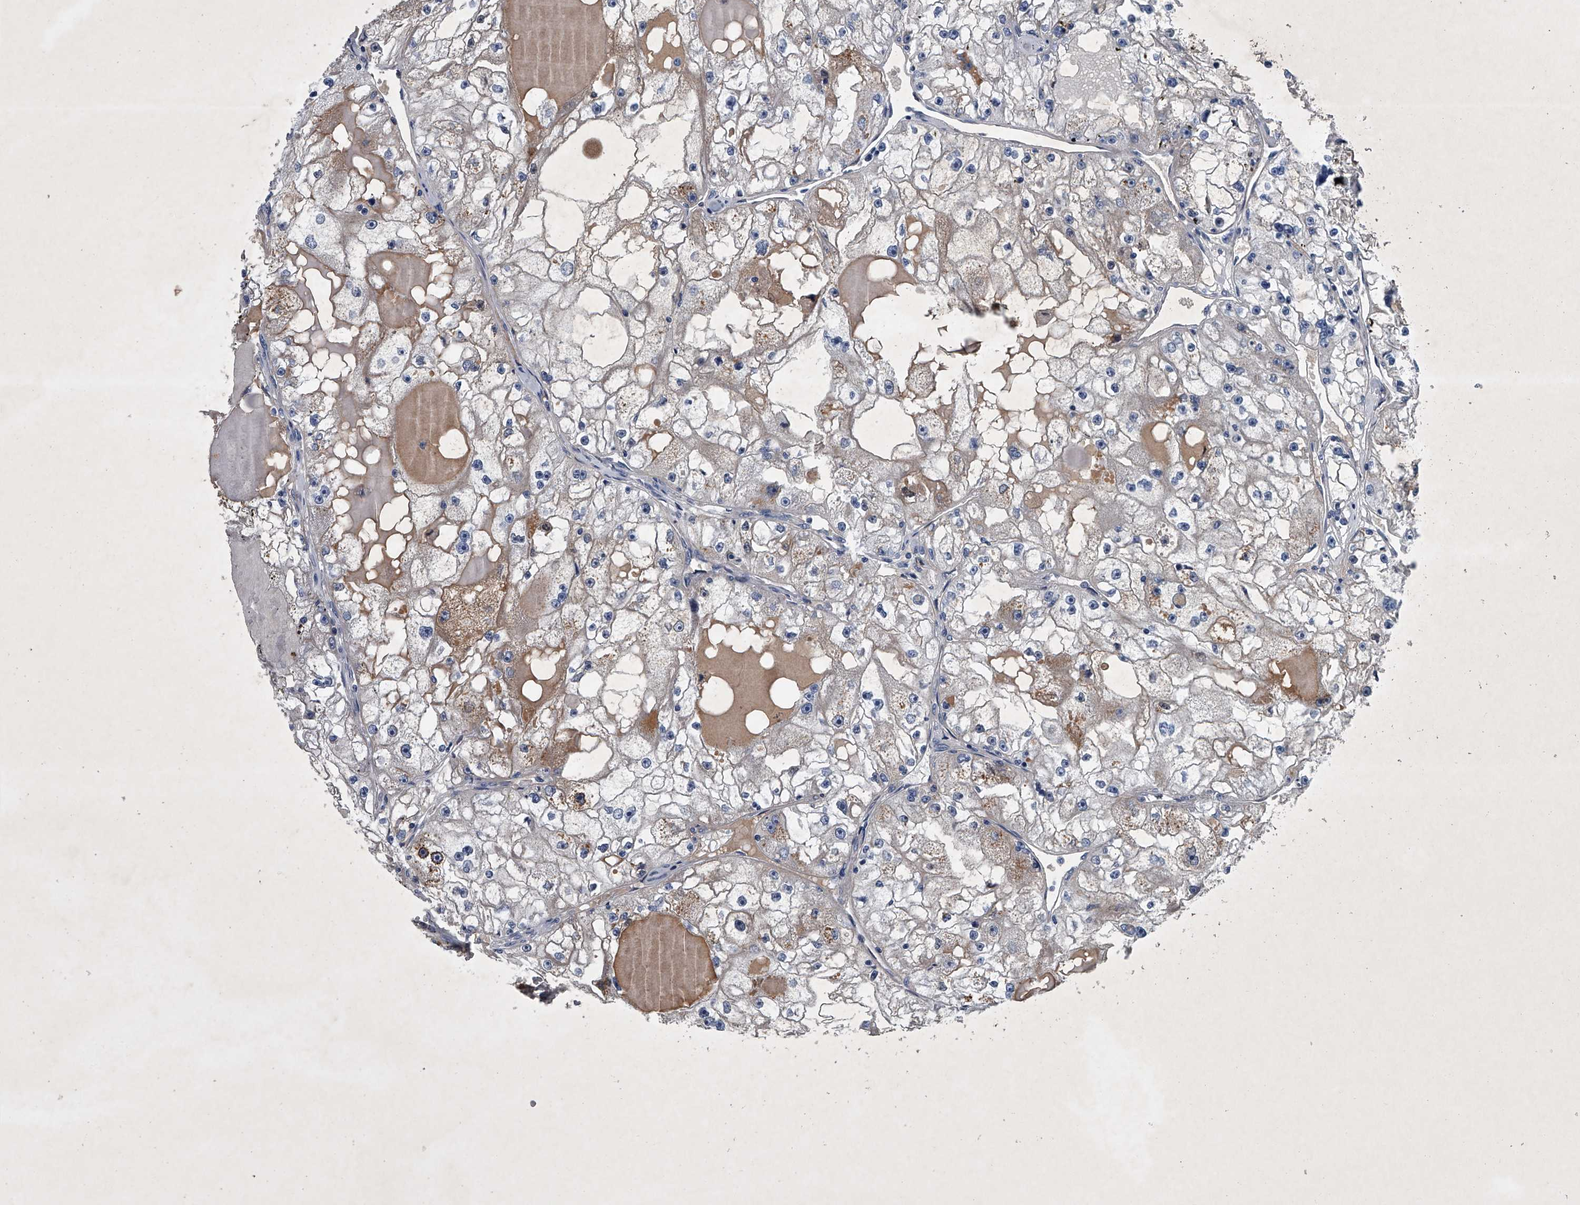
{"staining": {"intensity": "negative", "quantity": "none", "location": "none"}, "tissue": "renal cancer", "cell_type": "Tumor cells", "image_type": "cancer", "snomed": [{"axis": "morphology", "description": "Adenocarcinoma, NOS"}, {"axis": "topography", "description": "Kidney"}], "caption": "Histopathology image shows no protein staining in tumor cells of adenocarcinoma (renal) tissue.", "gene": "ABCG1", "patient": {"sex": "male", "age": 56}}